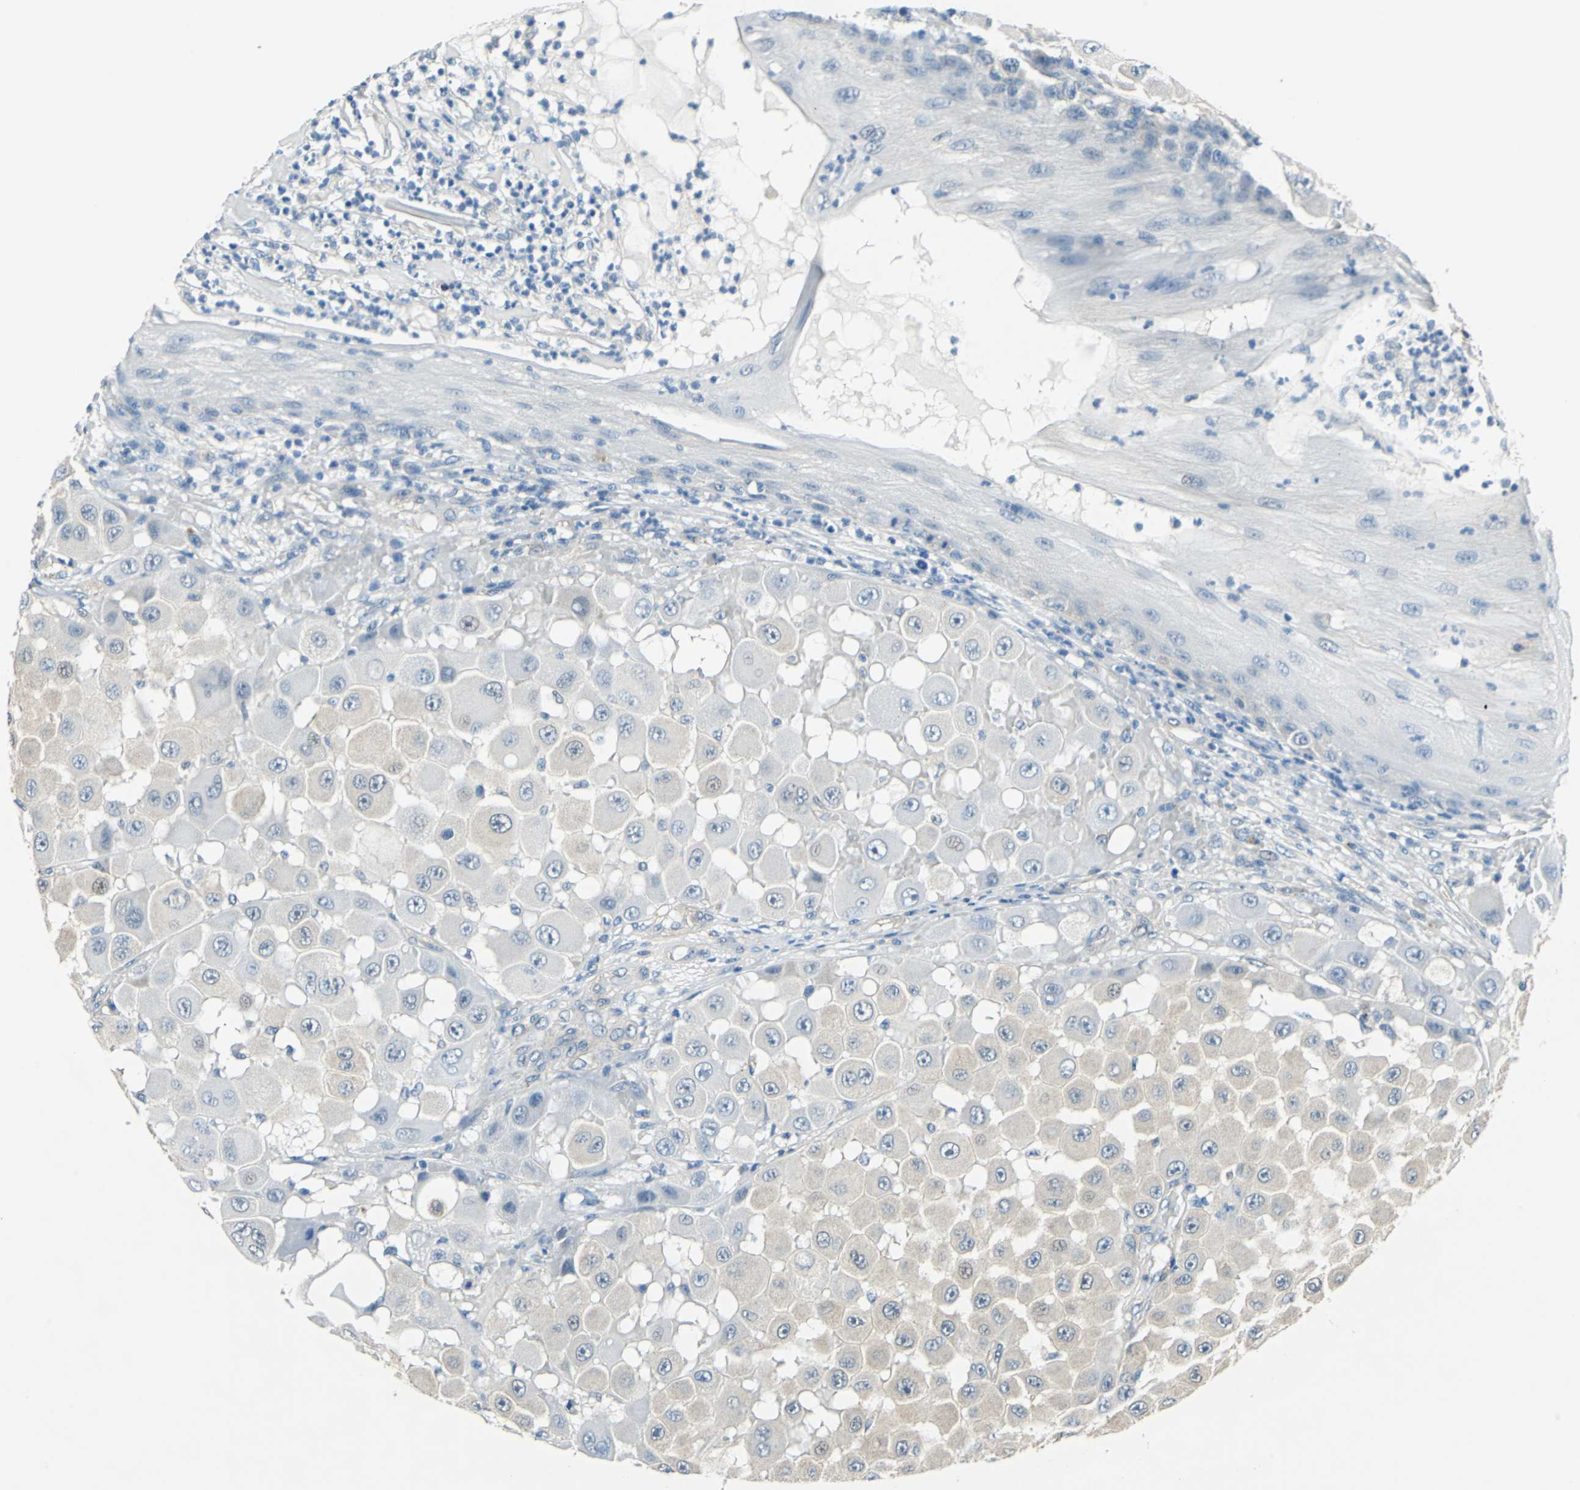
{"staining": {"intensity": "weak", "quantity": "25%-75%", "location": "cytoplasmic/membranous"}, "tissue": "melanoma", "cell_type": "Tumor cells", "image_type": "cancer", "snomed": [{"axis": "morphology", "description": "Malignant melanoma, NOS"}, {"axis": "topography", "description": "Skin"}], "caption": "DAB (3,3'-diaminobenzidine) immunohistochemical staining of malignant melanoma demonstrates weak cytoplasmic/membranous protein staining in approximately 25%-75% of tumor cells.", "gene": "FKBP4", "patient": {"sex": "female", "age": 81}}